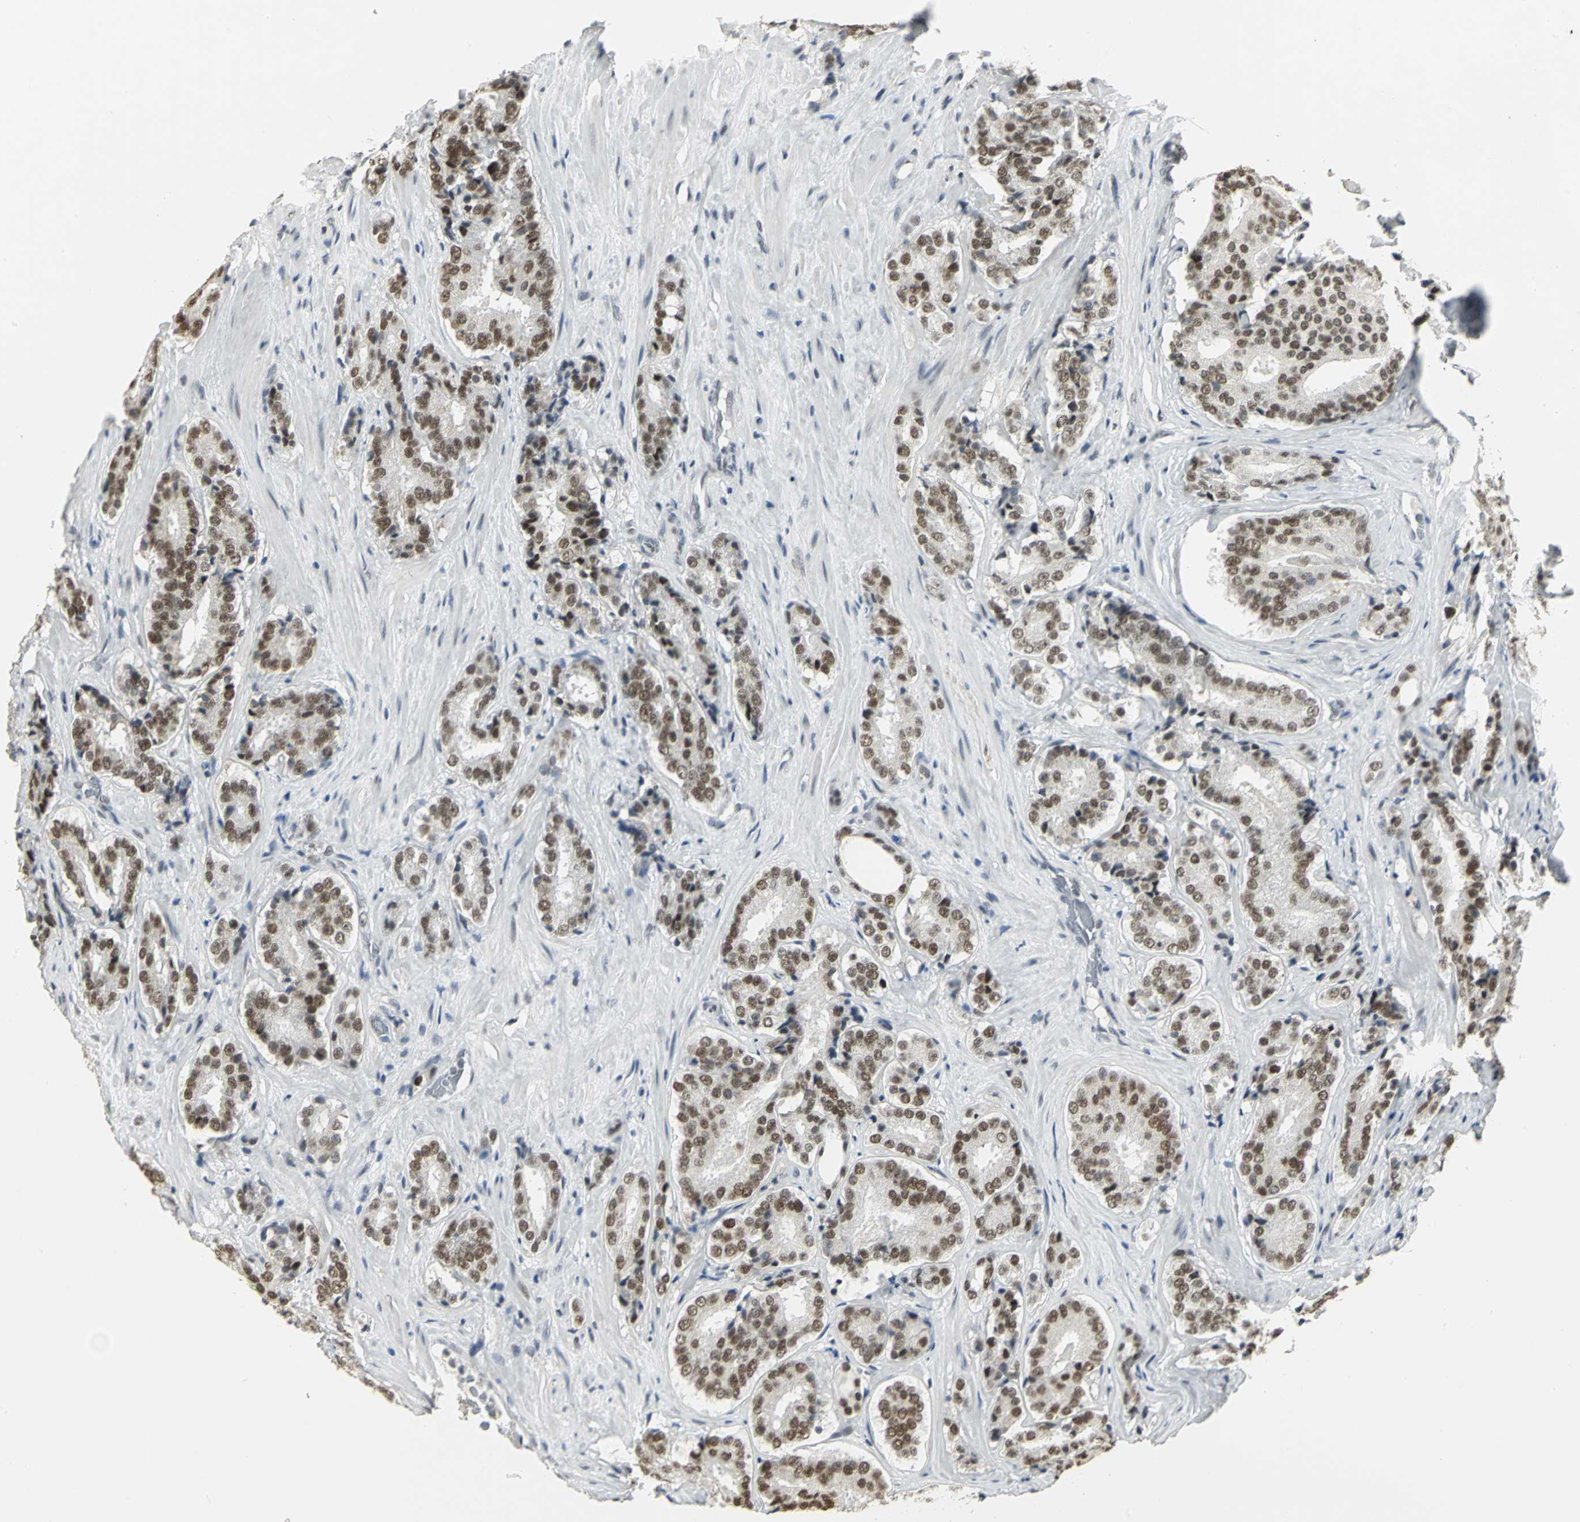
{"staining": {"intensity": "strong", "quantity": ">75%", "location": "nuclear"}, "tissue": "prostate cancer", "cell_type": "Tumor cells", "image_type": "cancer", "snomed": [{"axis": "morphology", "description": "Adenocarcinoma, High grade"}, {"axis": "topography", "description": "Prostate"}], "caption": "A high amount of strong nuclear positivity is seen in about >75% of tumor cells in prostate high-grade adenocarcinoma tissue.", "gene": "CBX3", "patient": {"sex": "male", "age": 70}}